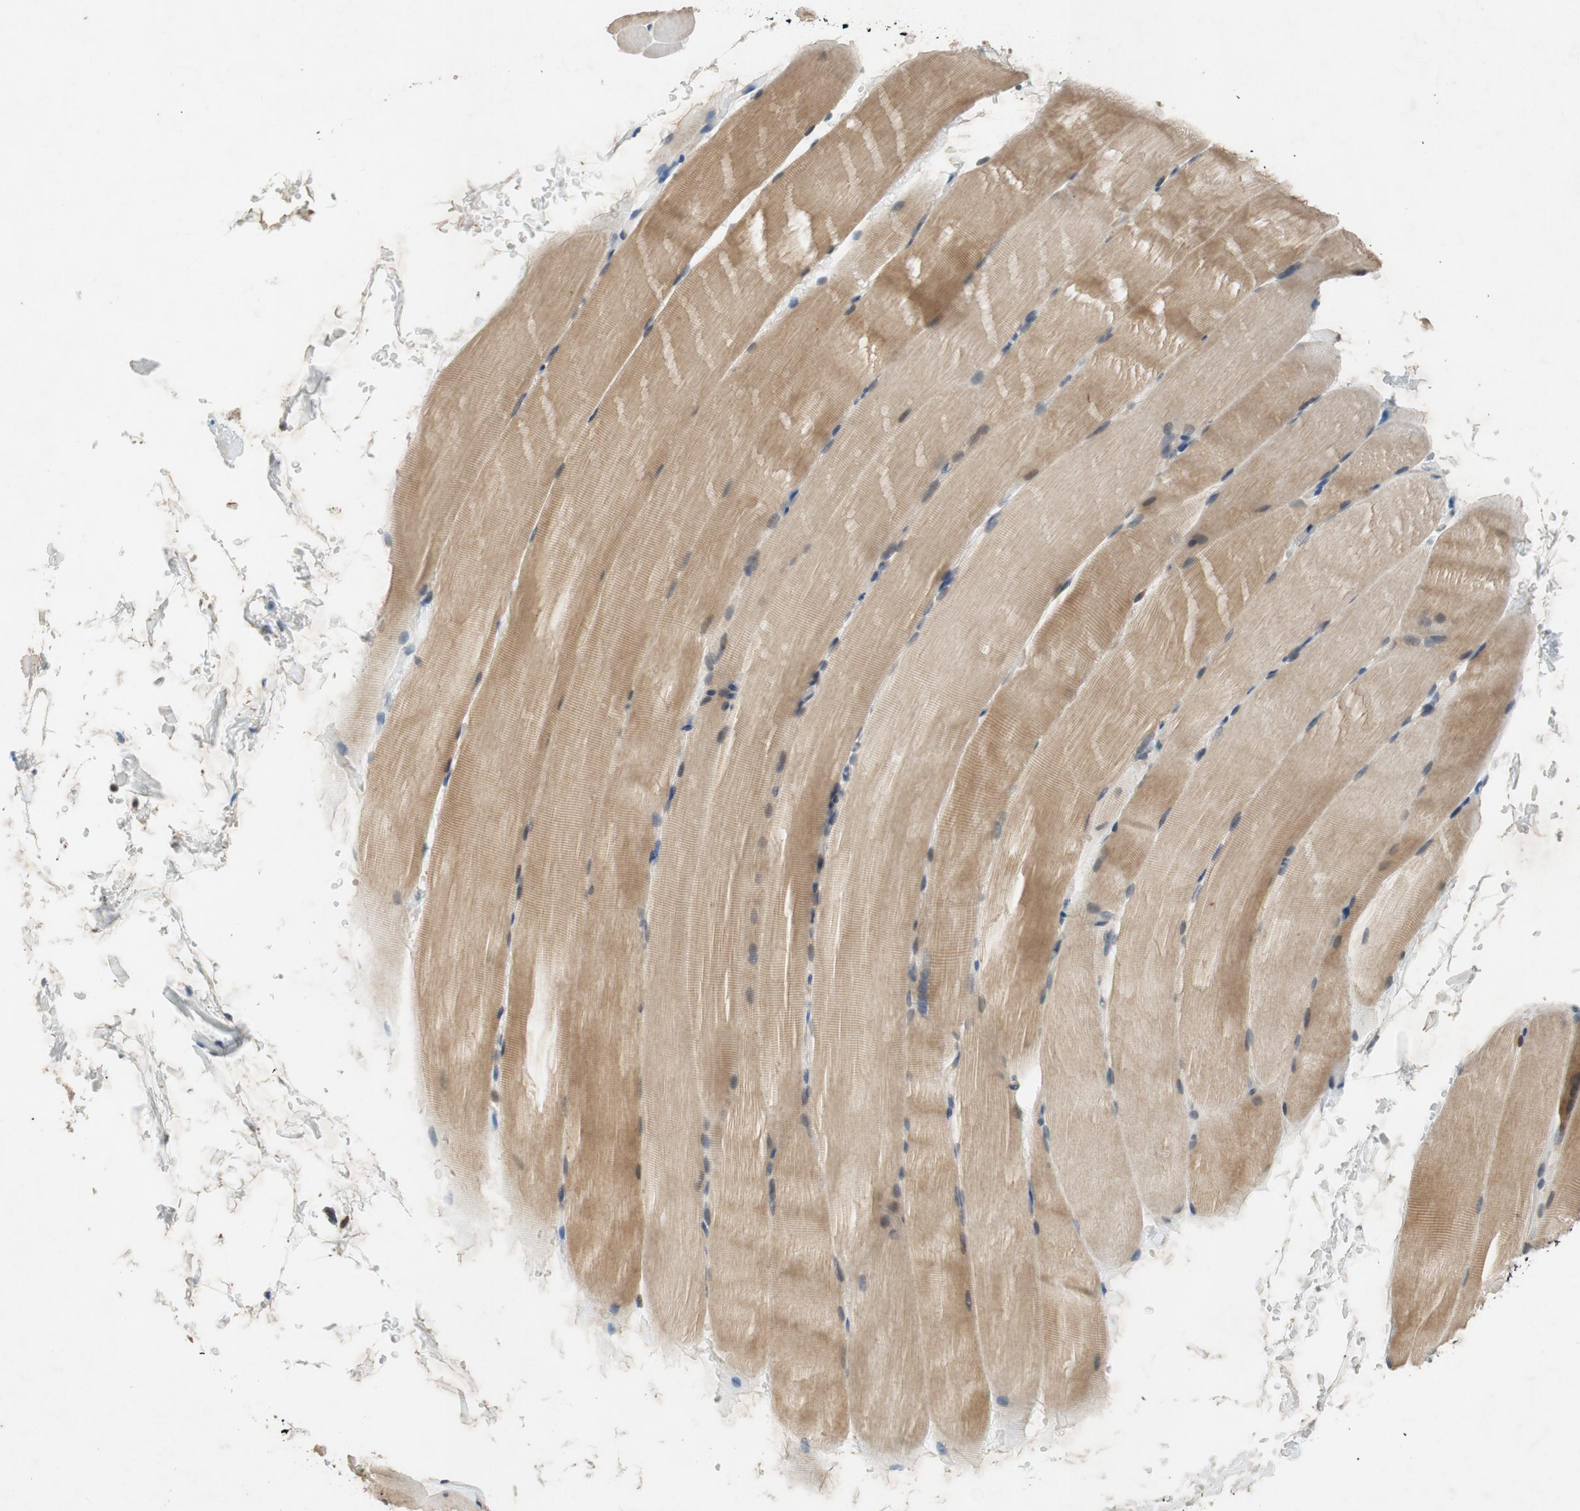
{"staining": {"intensity": "weak", "quantity": "25%-75%", "location": "cytoplasmic/membranous"}, "tissue": "skeletal muscle", "cell_type": "Myocytes", "image_type": "normal", "snomed": [{"axis": "morphology", "description": "Normal tissue, NOS"}, {"axis": "topography", "description": "Skeletal muscle"}, {"axis": "topography", "description": "Parathyroid gland"}], "caption": "Weak cytoplasmic/membranous expression is appreciated in approximately 25%-75% of myocytes in benign skeletal muscle. (Brightfield microscopy of DAB IHC at high magnification).", "gene": "ATP2C1", "patient": {"sex": "female", "age": 37}}